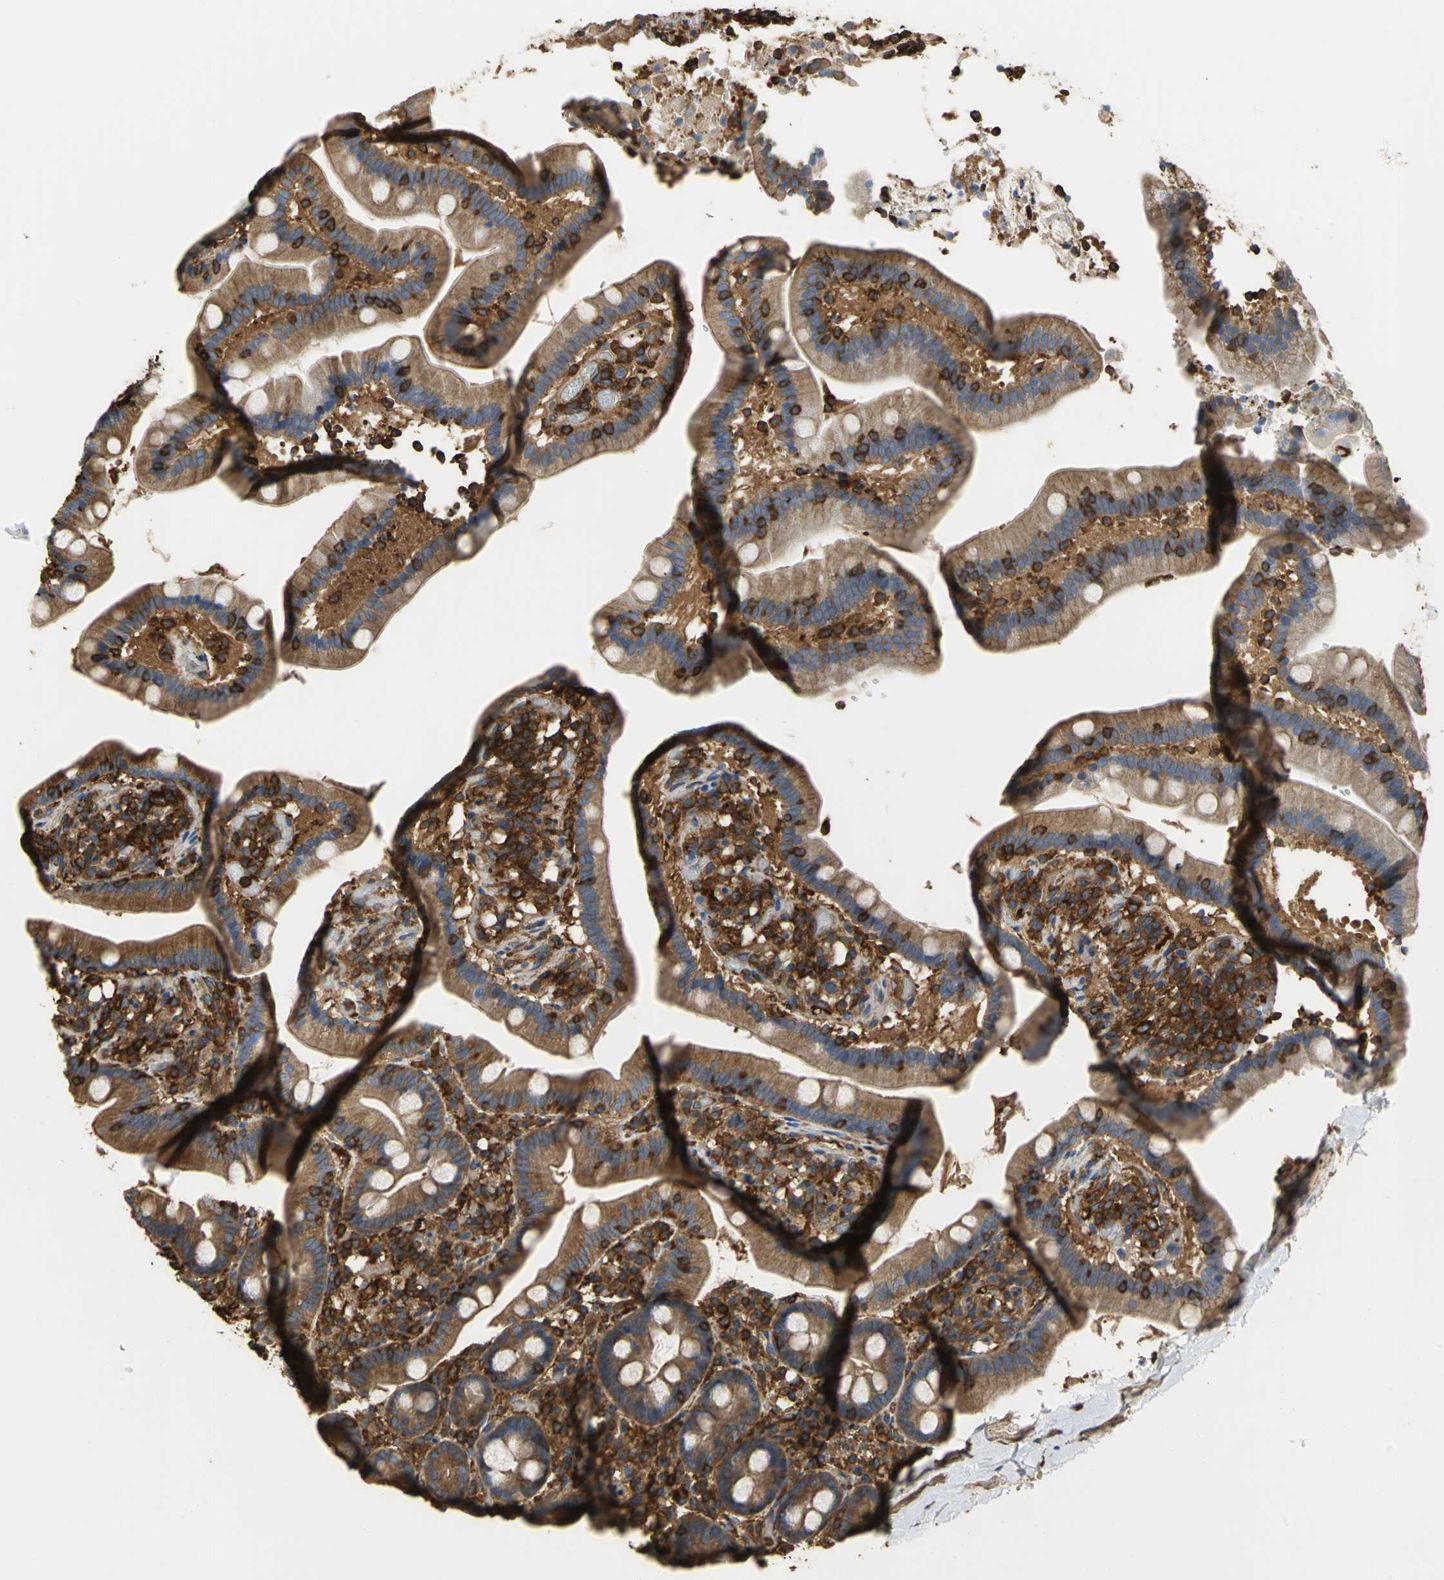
{"staining": {"intensity": "moderate", "quantity": ">75%", "location": "cytoplasmic/membranous"}, "tissue": "duodenum", "cell_type": "Glandular cells", "image_type": "normal", "snomed": [{"axis": "morphology", "description": "Normal tissue, NOS"}, {"axis": "topography", "description": "Duodenum"}], "caption": "This histopathology image reveals immunohistochemistry staining of normal duodenum, with medium moderate cytoplasmic/membranous staining in about >75% of glandular cells.", "gene": "TLN1", "patient": {"sex": "male", "age": 66}}